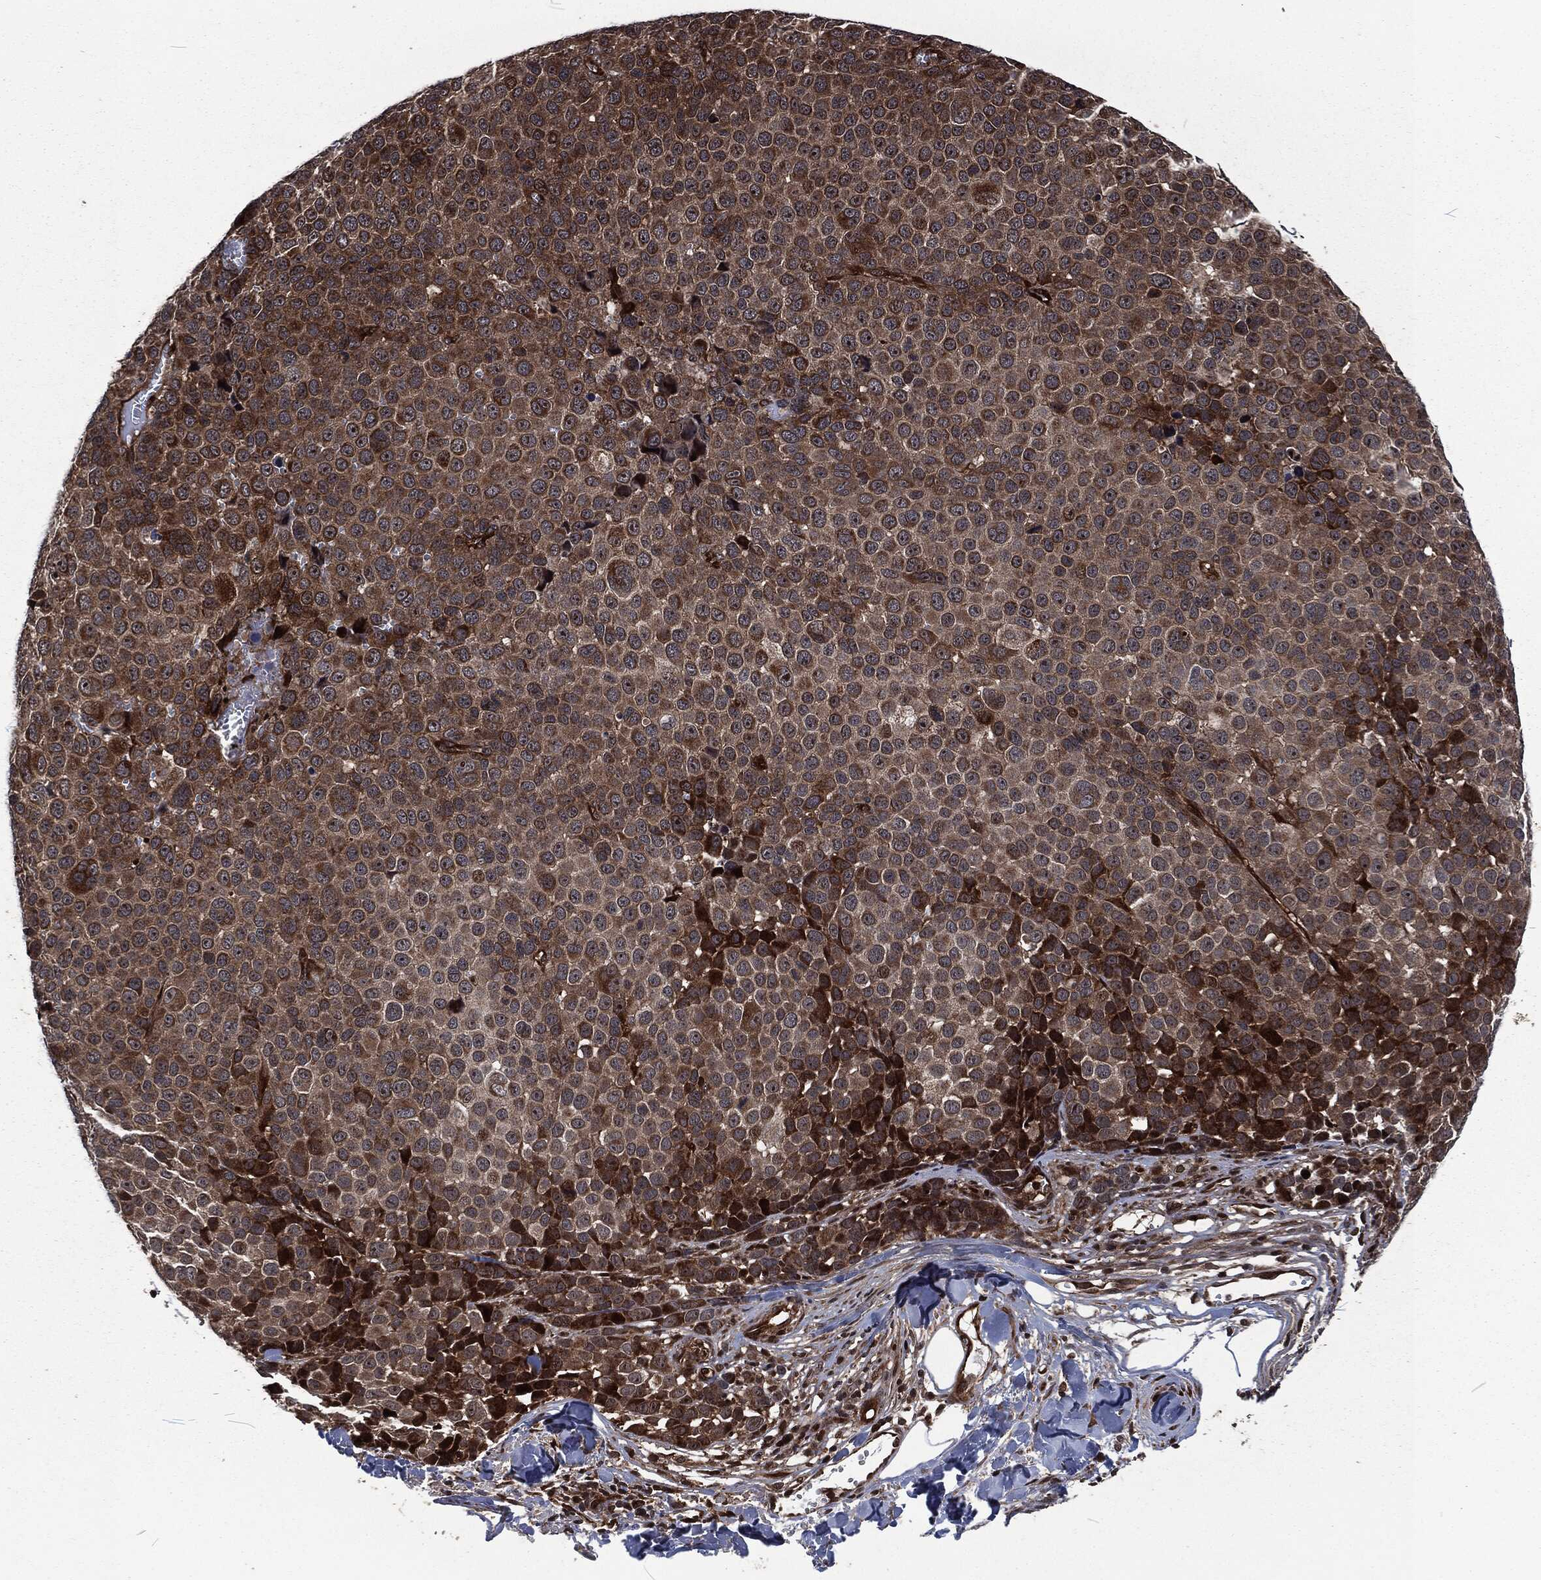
{"staining": {"intensity": "moderate", "quantity": "25%-75%", "location": "cytoplasmic/membranous"}, "tissue": "melanoma", "cell_type": "Tumor cells", "image_type": "cancer", "snomed": [{"axis": "morphology", "description": "Malignant melanoma, NOS"}, {"axis": "topography", "description": "Skin"}], "caption": "A high-resolution histopathology image shows immunohistochemistry staining of melanoma, which demonstrates moderate cytoplasmic/membranous staining in about 25%-75% of tumor cells. Using DAB (brown) and hematoxylin (blue) stains, captured at high magnification using brightfield microscopy.", "gene": "CMPK2", "patient": {"sex": "female", "age": 86}}